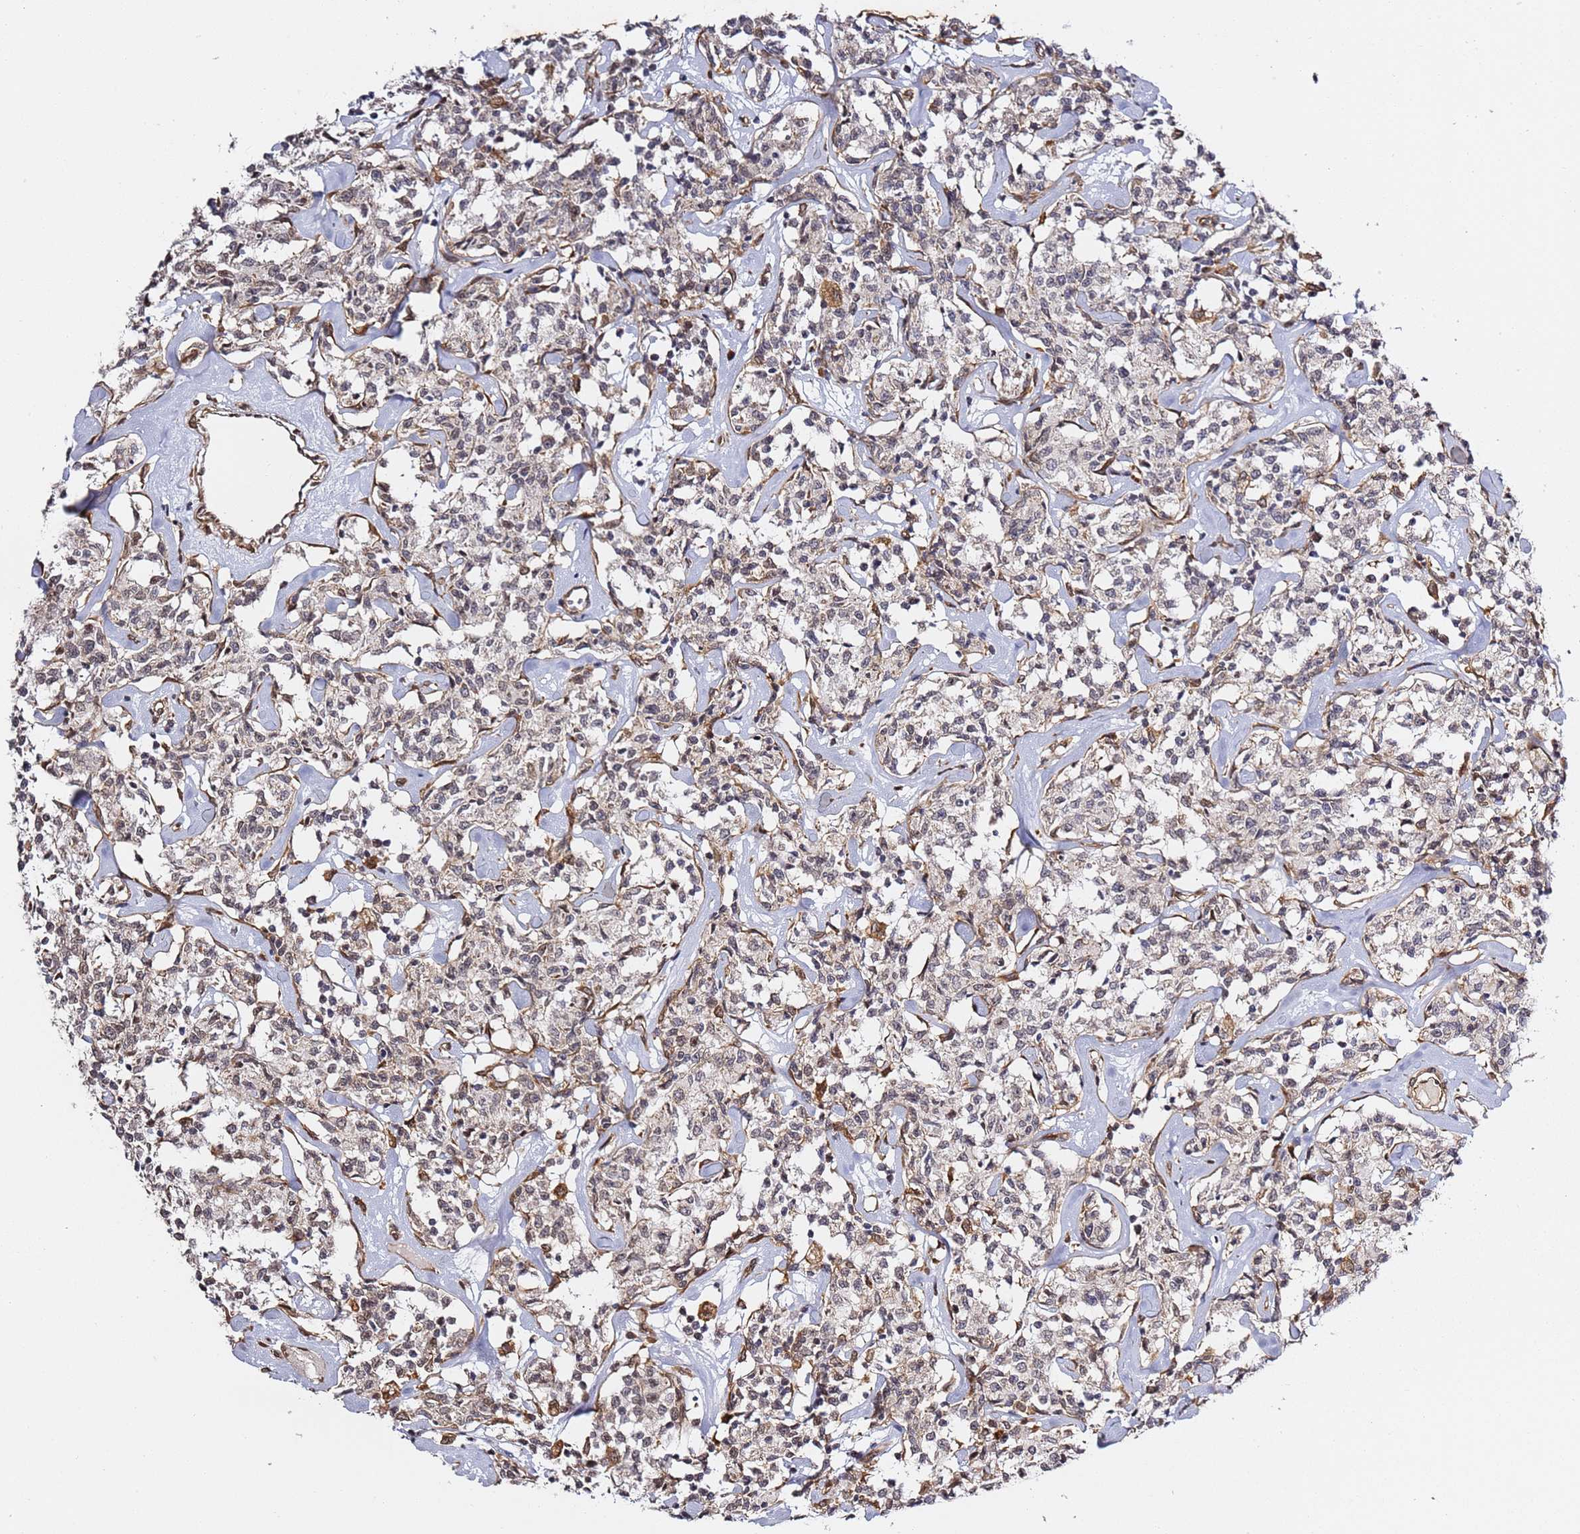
{"staining": {"intensity": "weak", "quantity": ">75%", "location": "cytoplasmic/membranous"}, "tissue": "lymphoma", "cell_type": "Tumor cells", "image_type": "cancer", "snomed": [{"axis": "morphology", "description": "Malignant lymphoma, non-Hodgkin's type, Low grade"}, {"axis": "topography", "description": "Small intestine"}], "caption": "Protein expression analysis of malignant lymphoma, non-Hodgkin's type (low-grade) displays weak cytoplasmic/membranous positivity in about >75% of tumor cells.", "gene": "PRKAB2", "patient": {"sex": "female", "age": 59}}